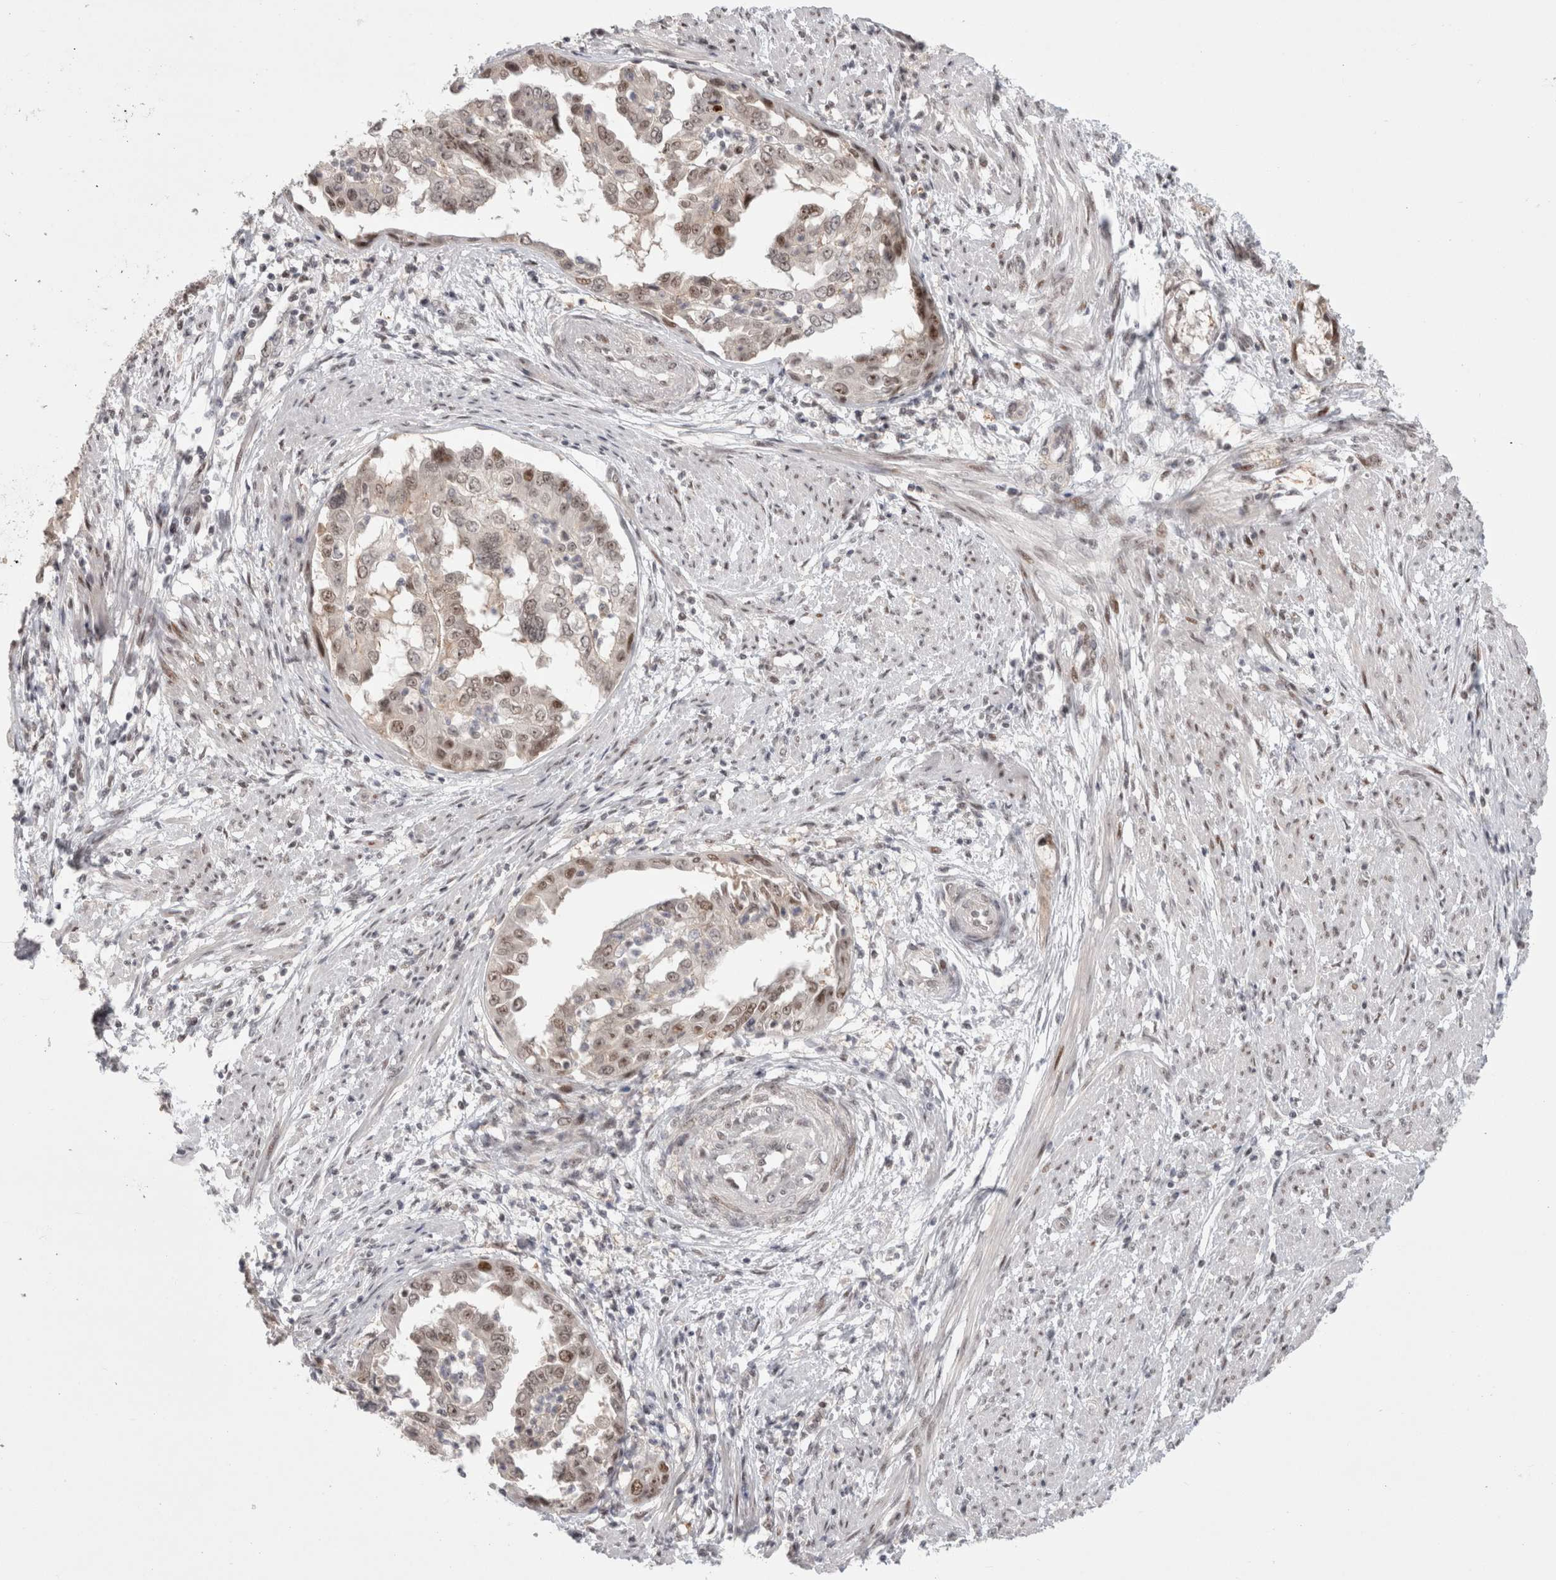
{"staining": {"intensity": "moderate", "quantity": ">75%", "location": "nuclear"}, "tissue": "endometrial cancer", "cell_type": "Tumor cells", "image_type": "cancer", "snomed": [{"axis": "morphology", "description": "Adenocarcinoma, NOS"}, {"axis": "topography", "description": "Endometrium"}], "caption": "Endometrial cancer stained with immunohistochemistry (IHC) displays moderate nuclear positivity in approximately >75% of tumor cells.", "gene": "SENP6", "patient": {"sex": "female", "age": 85}}